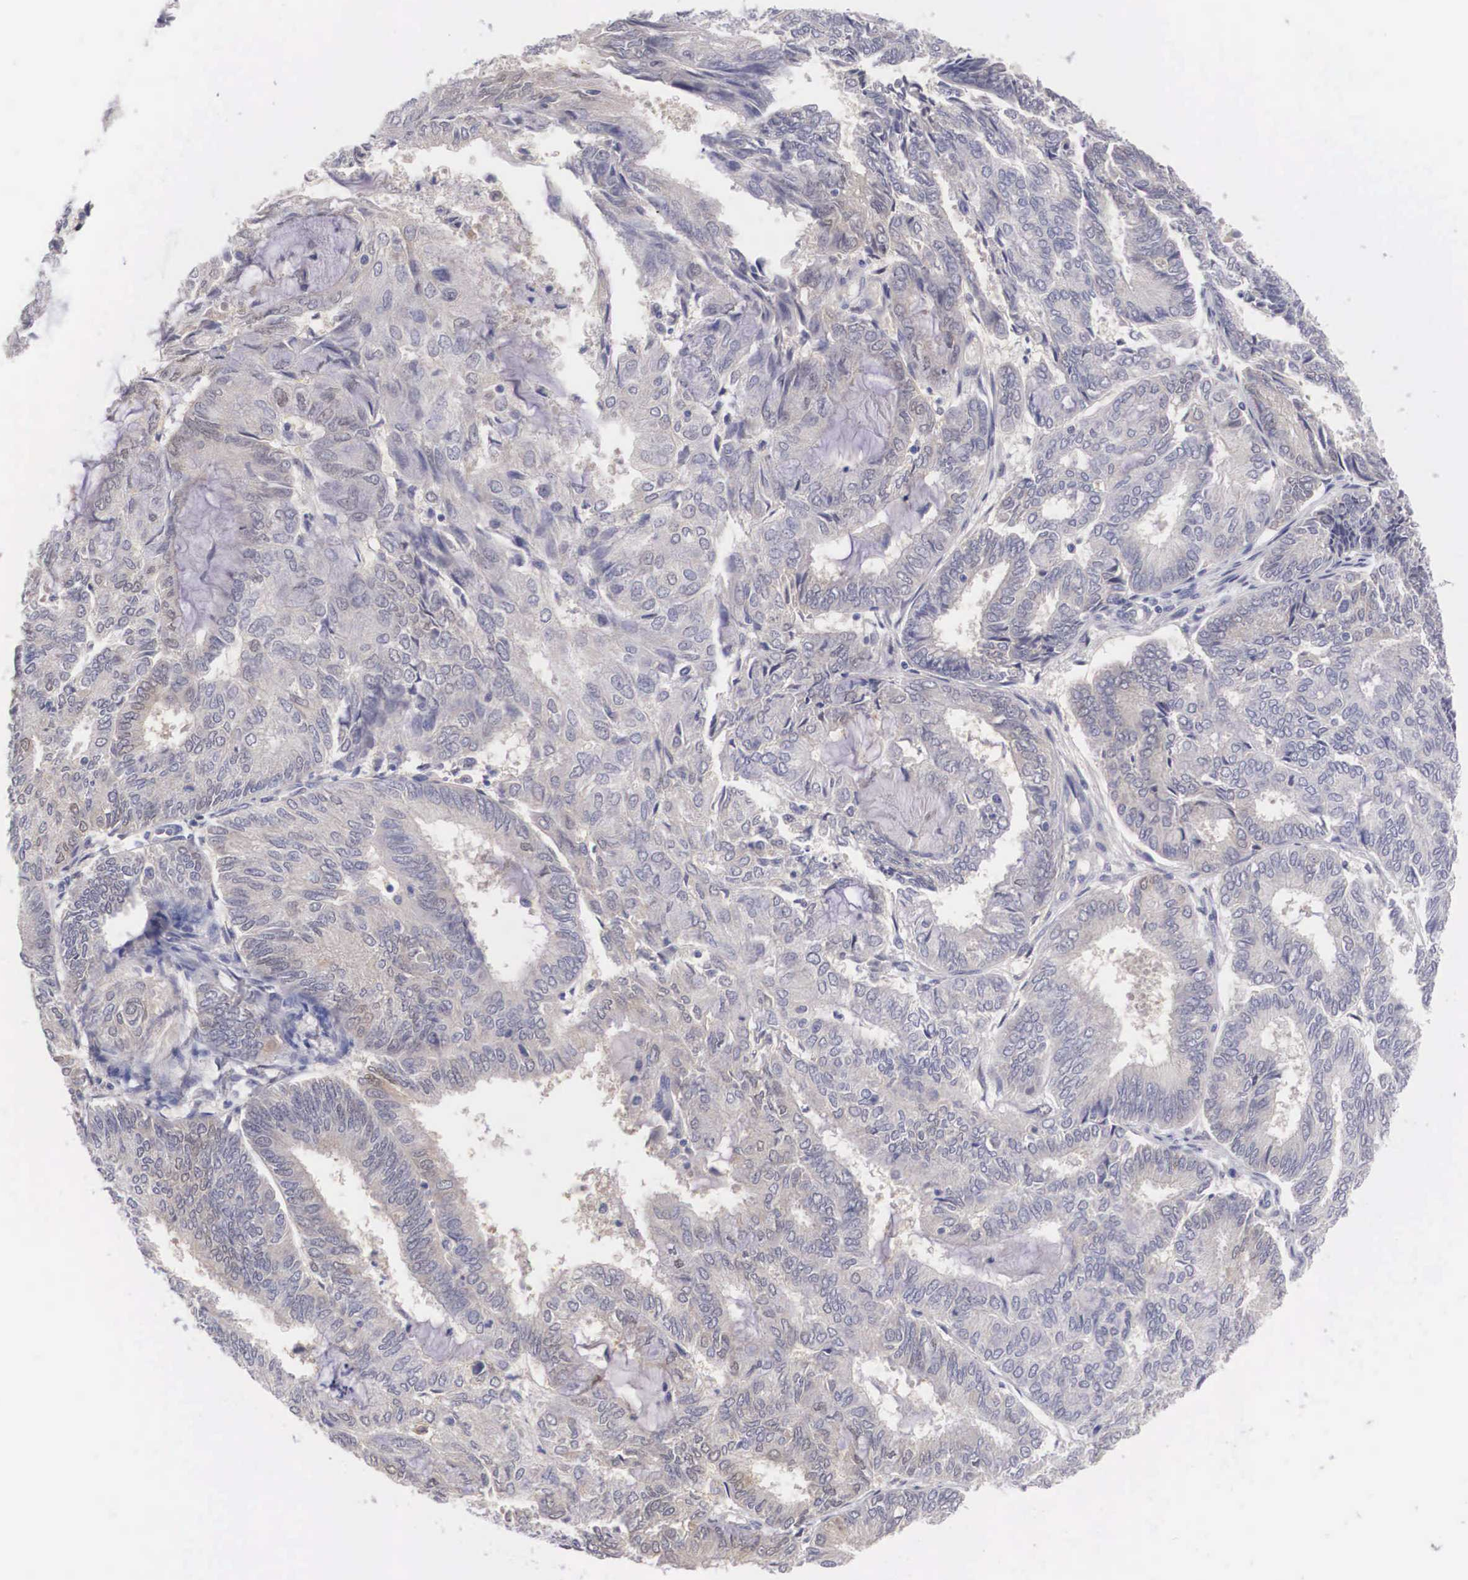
{"staining": {"intensity": "weak", "quantity": "25%-75%", "location": "cytoplasmic/membranous"}, "tissue": "endometrial cancer", "cell_type": "Tumor cells", "image_type": "cancer", "snomed": [{"axis": "morphology", "description": "Adenocarcinoma, NOS"}, {"axis": "topography", "description": "Endometrium"}], "caption": "Immunohistochemical staining of human adenocarcinoma (endometrial) demonstrates low levels of weak cytoplasmic/membranous expression in about 25%-75% of tumor cells. (brown staining indicates protein expression, while blue staining denotes nuclei).", "gene": "ABHD4", "patient": {"sex": "female", "age": 59}}